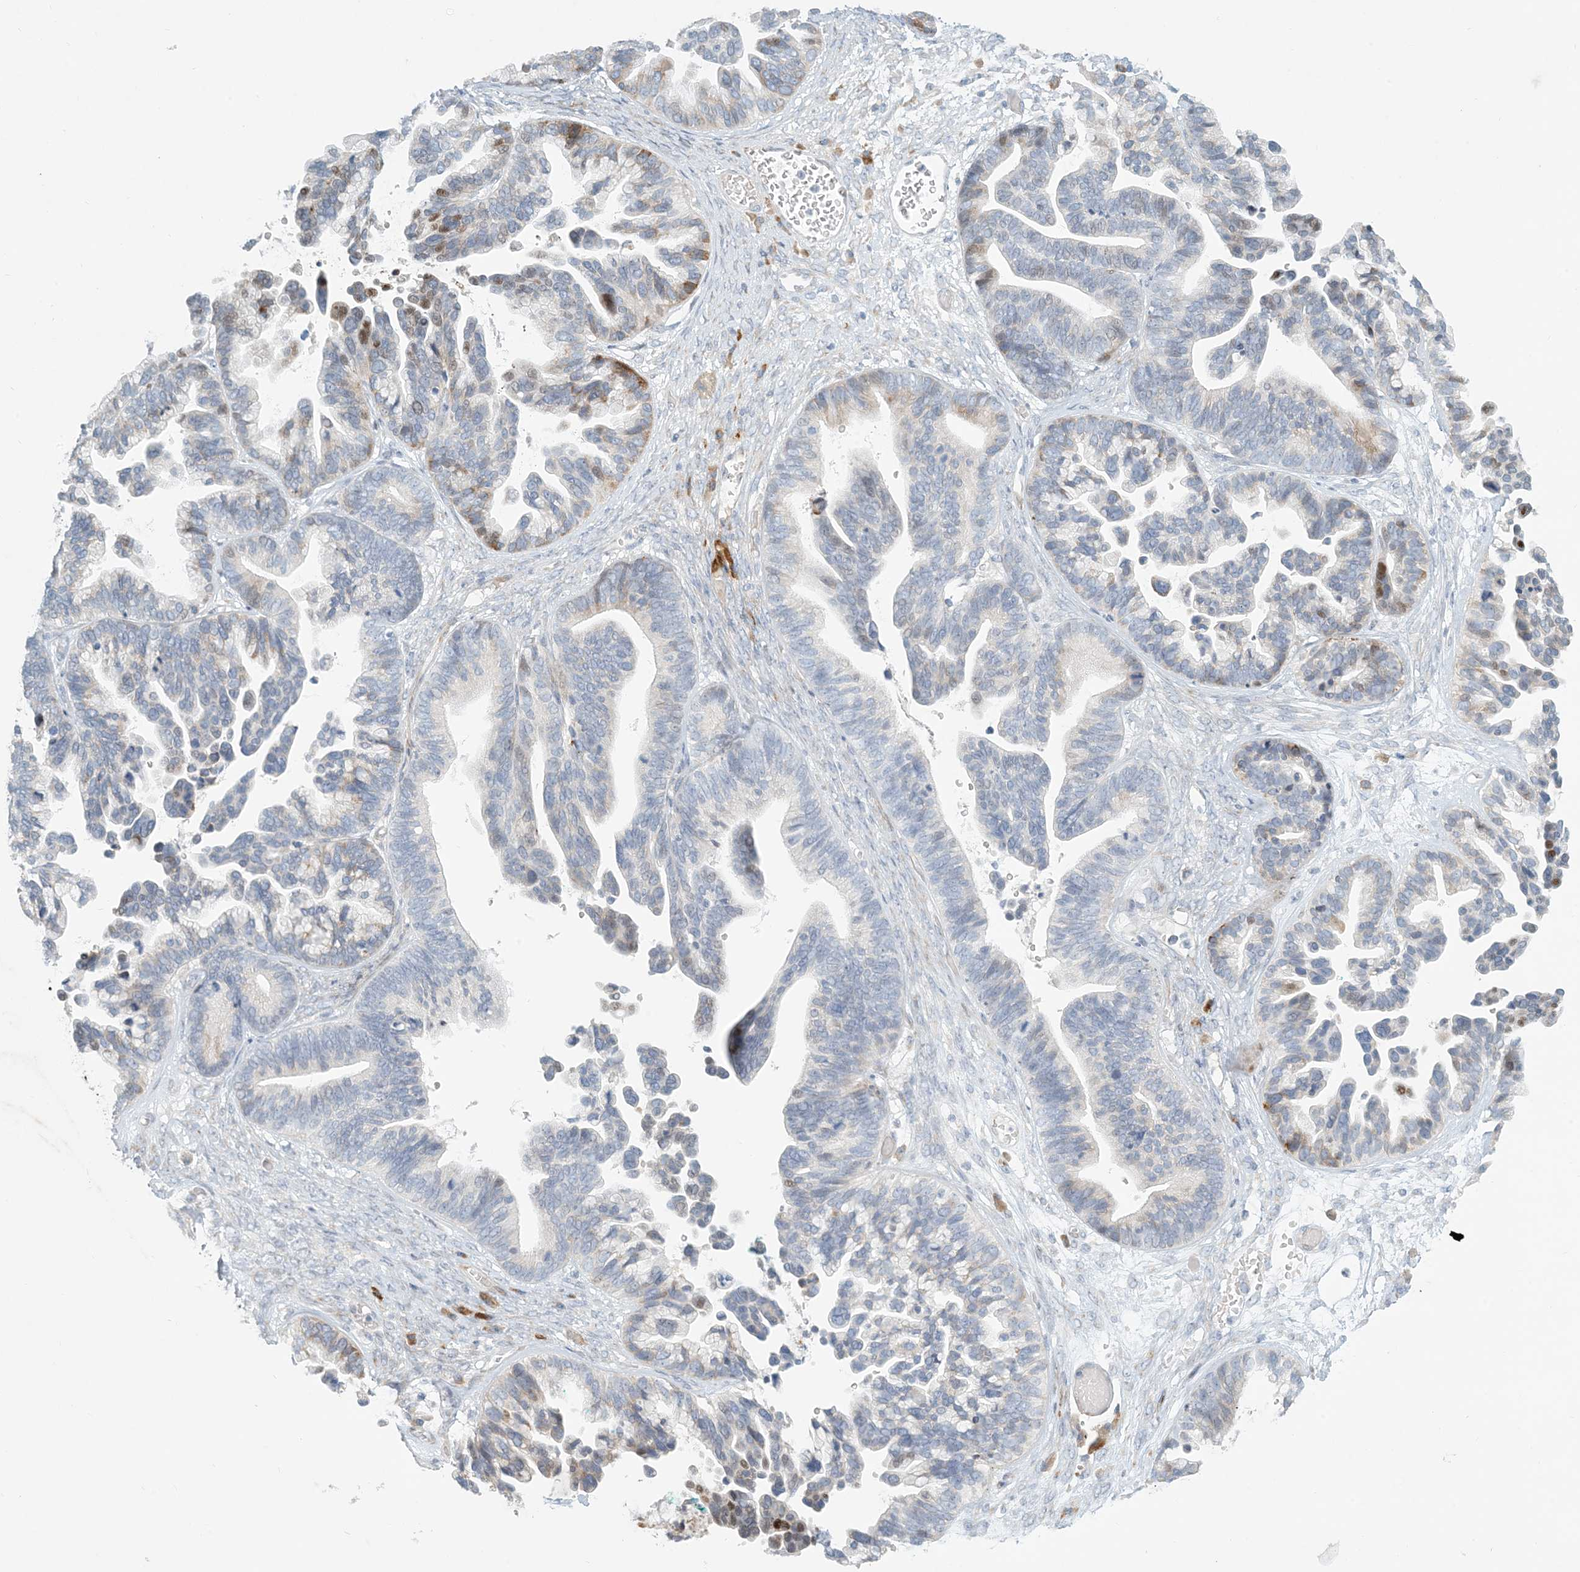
{"staining": {"intensity": "weak", "quantity": "<25%", "location": "cytoplasmic/membranous,nuclear"}, "tissue": "ovarian cancer", "cell_type": "Tumor cells", "image_type": "cancer", "snomed": [{"axis": "morphology", "description": "Cystadenocarcinoma, serous, NOS"}, {"axis": "topography", "description": "Ovary"}], "caption": "Immunohistochemistry (IHC) of human ovarian serous cystadenocarcinoma reveals no staining in tumor cells.", "gene": "ZNF385D", "patient": {"sex": "female", "age": 56}}